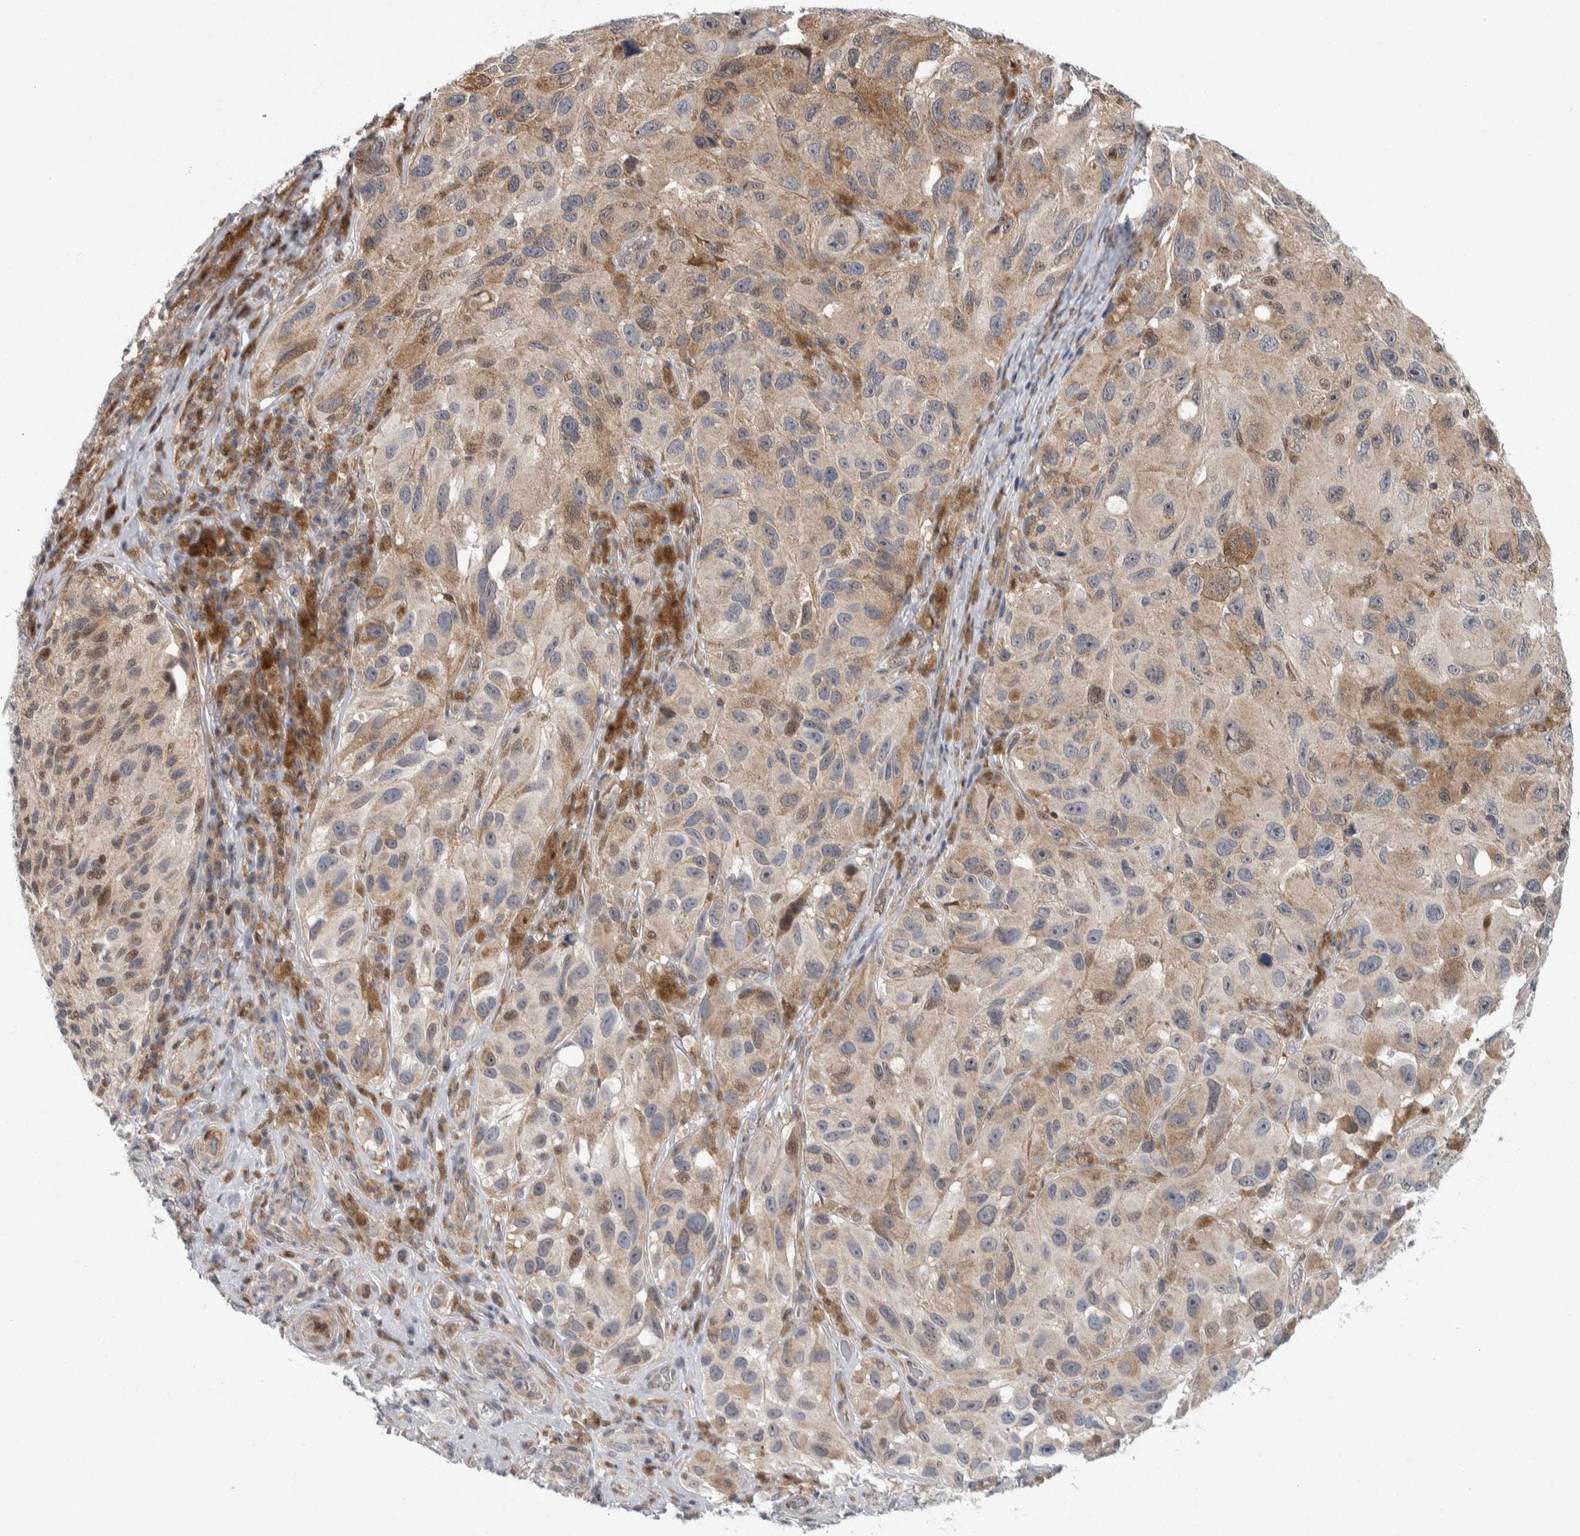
{"staining": {"intensity": "weak", "quantity": "25%-75%", "location": "cytoplasmic/membranous"}, "tissue": "melanoma", "cell_type": "Tumor cells", "image_type": "cancer", "snomed": [{"axis": "morphology", "description": "Malignant melanoma, NOS"}, {"axis": "topography", "description": "Skin"}], "caption": "Malignant melanoma stained for a protein (brown) reveals weak cytoplasmic/membranous positive positivity in about 25%-75% of tumor cells.", "gene": "PTPA", "patient": {"sex": "female", "age": 73}}